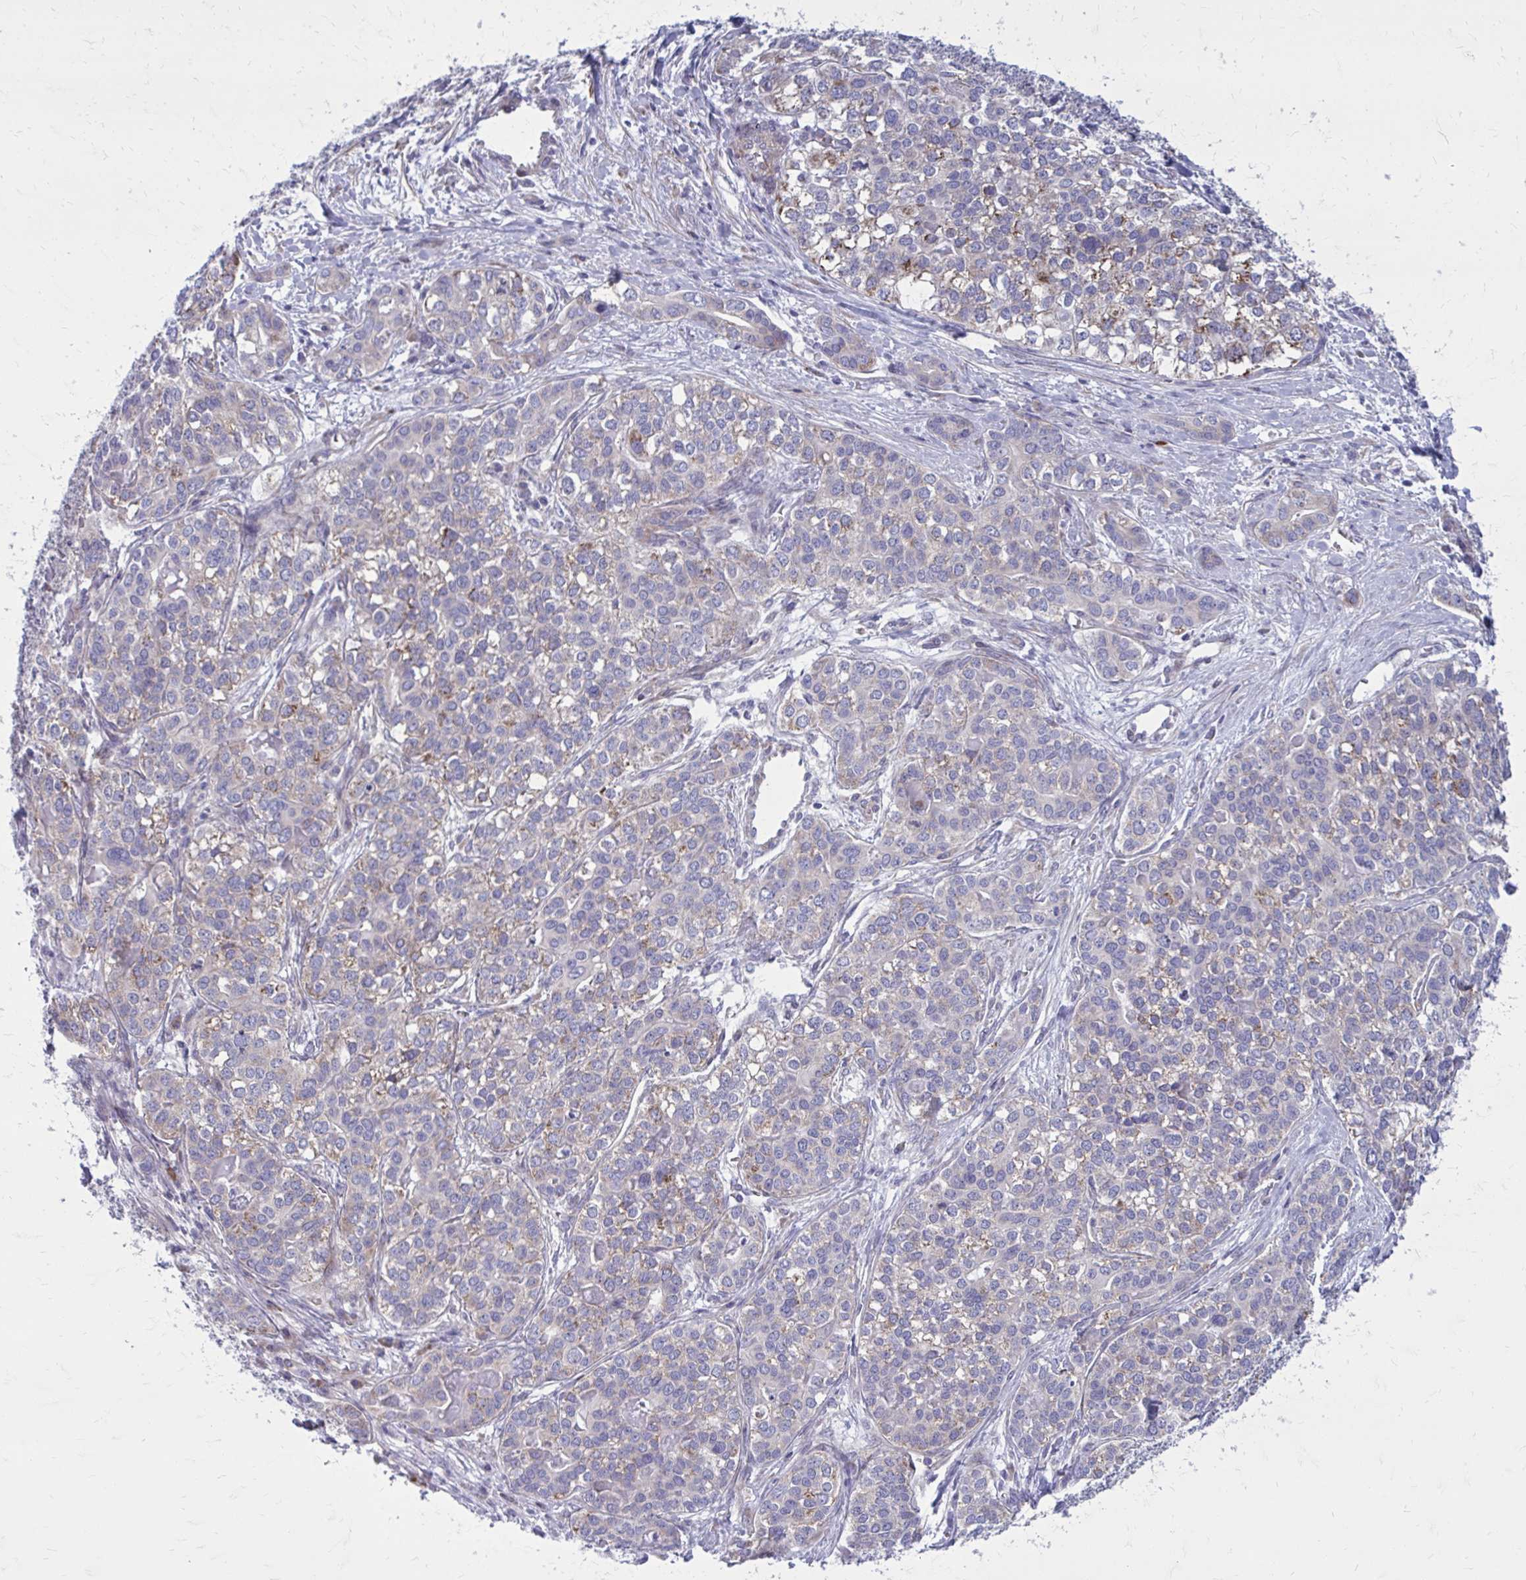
{"staining": {"intensity": "negative", "quantity": "none", "location": "none"}, "tissue": "liver cancer", "cell_type": "Tumor cells", "image_type": "cancer", "snomed": [{"axis": "morphology", "description": "Cholangiocarcinoma"}, {"axis": "topography", "description": "Liver"}], "caption": "Immunohistochemistry image of human liver cancer (cholangiocarcinoma) stained for a protein (brown), which shows no staining in tumor cells.", "gene": "GIGYF2", "patient": {"sex": "male", "age": 56}}